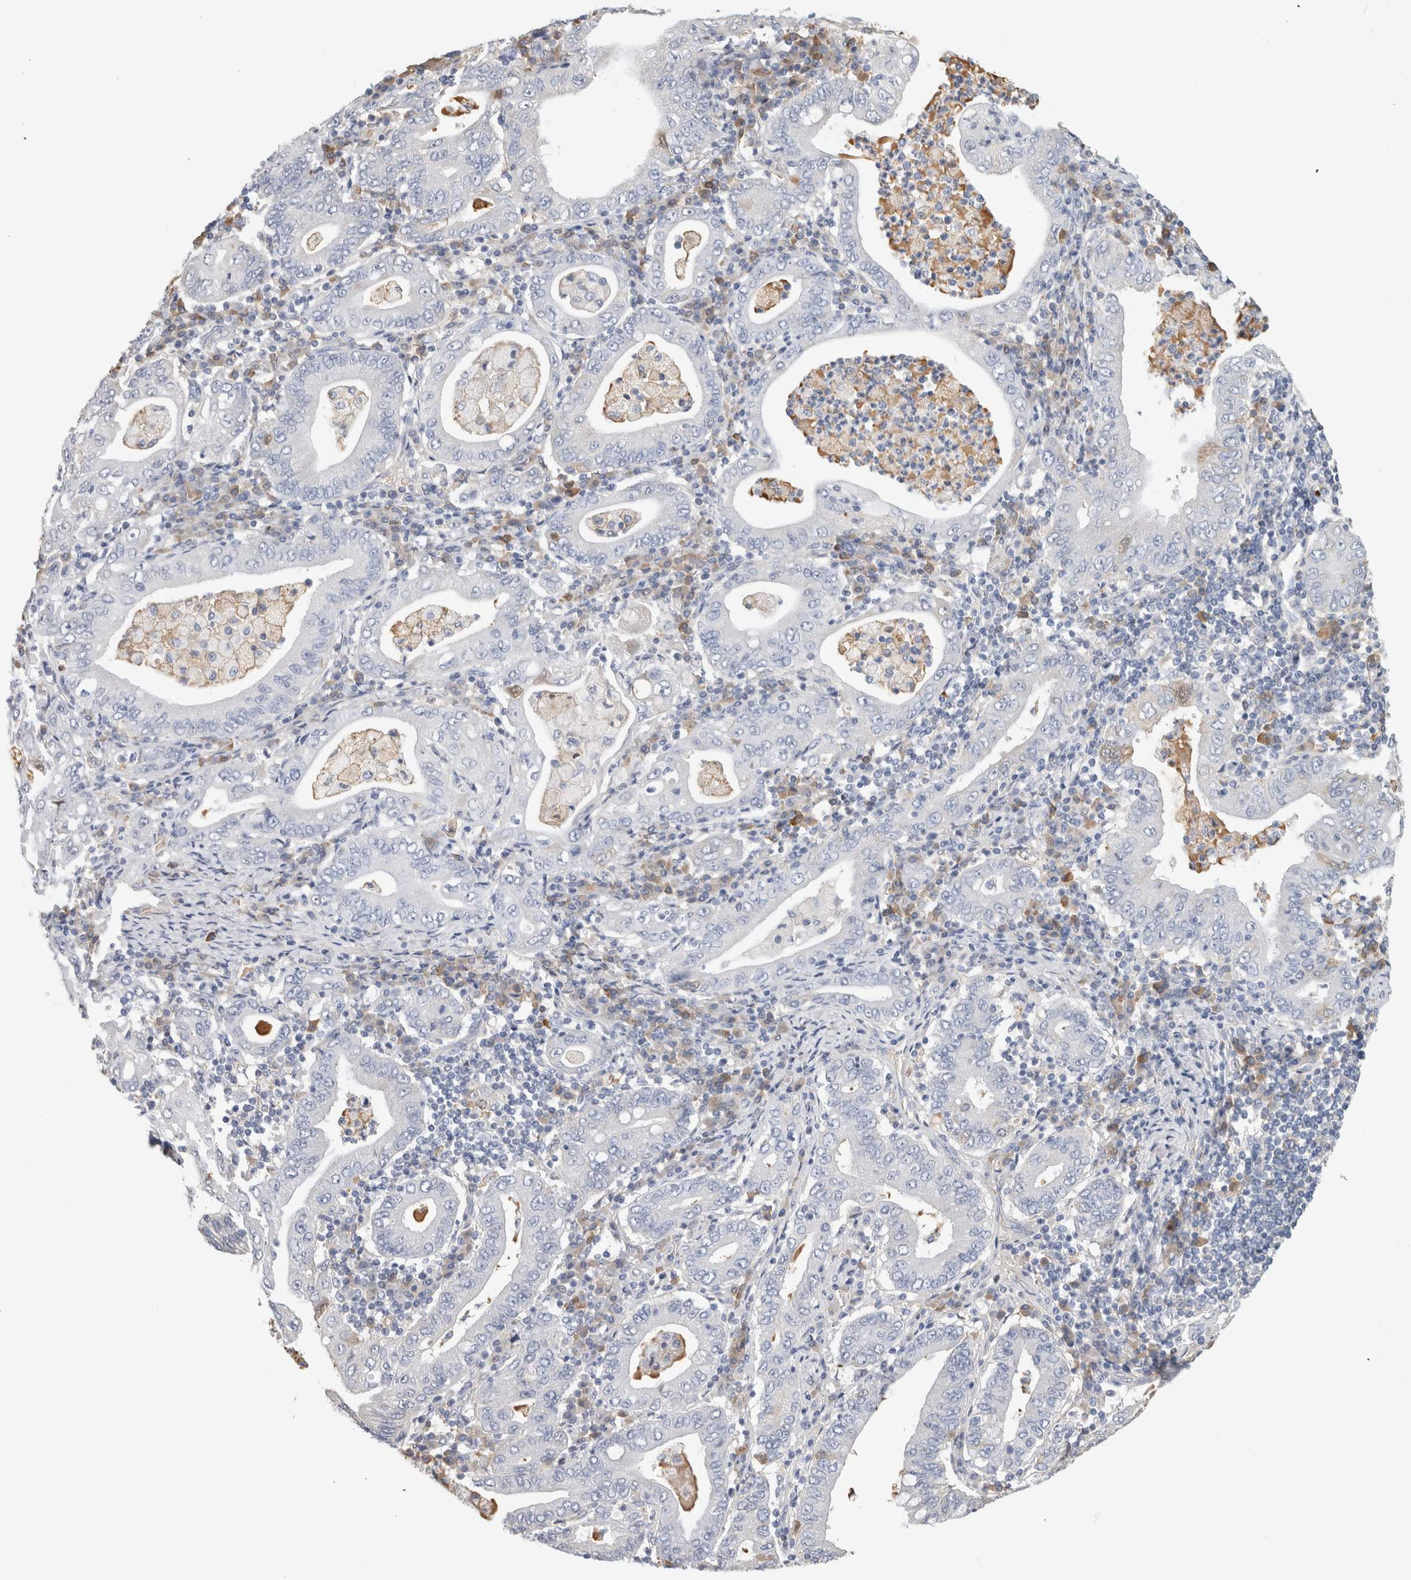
{"staining": {"intensity": "negative", "quantity": "none", "location": "none"}, "tissue": "stomach cancer", "cell_type": "Tumor cells", "image_type": "cancer", "snomed": [{"axis": "morphology", "description": "Normal tissue, NOS"}, {"axis": "morphology", "description": "Adenocarcinoma, NOS"}, {"axis": "topography", "description": "Esophagus"}, {"axis": "topography", "description": "Stomach, upper"}, {"axis": "topography", "description": "Peripheral nerve tissue"}], "caption": "An immunohistochemistry histopathology image of stomach cancer is shown. There is no staining in tumor cells of stomach cancer.", "gene": "SCGB1A1", "patient": {"sex": "male", "age": 62}}